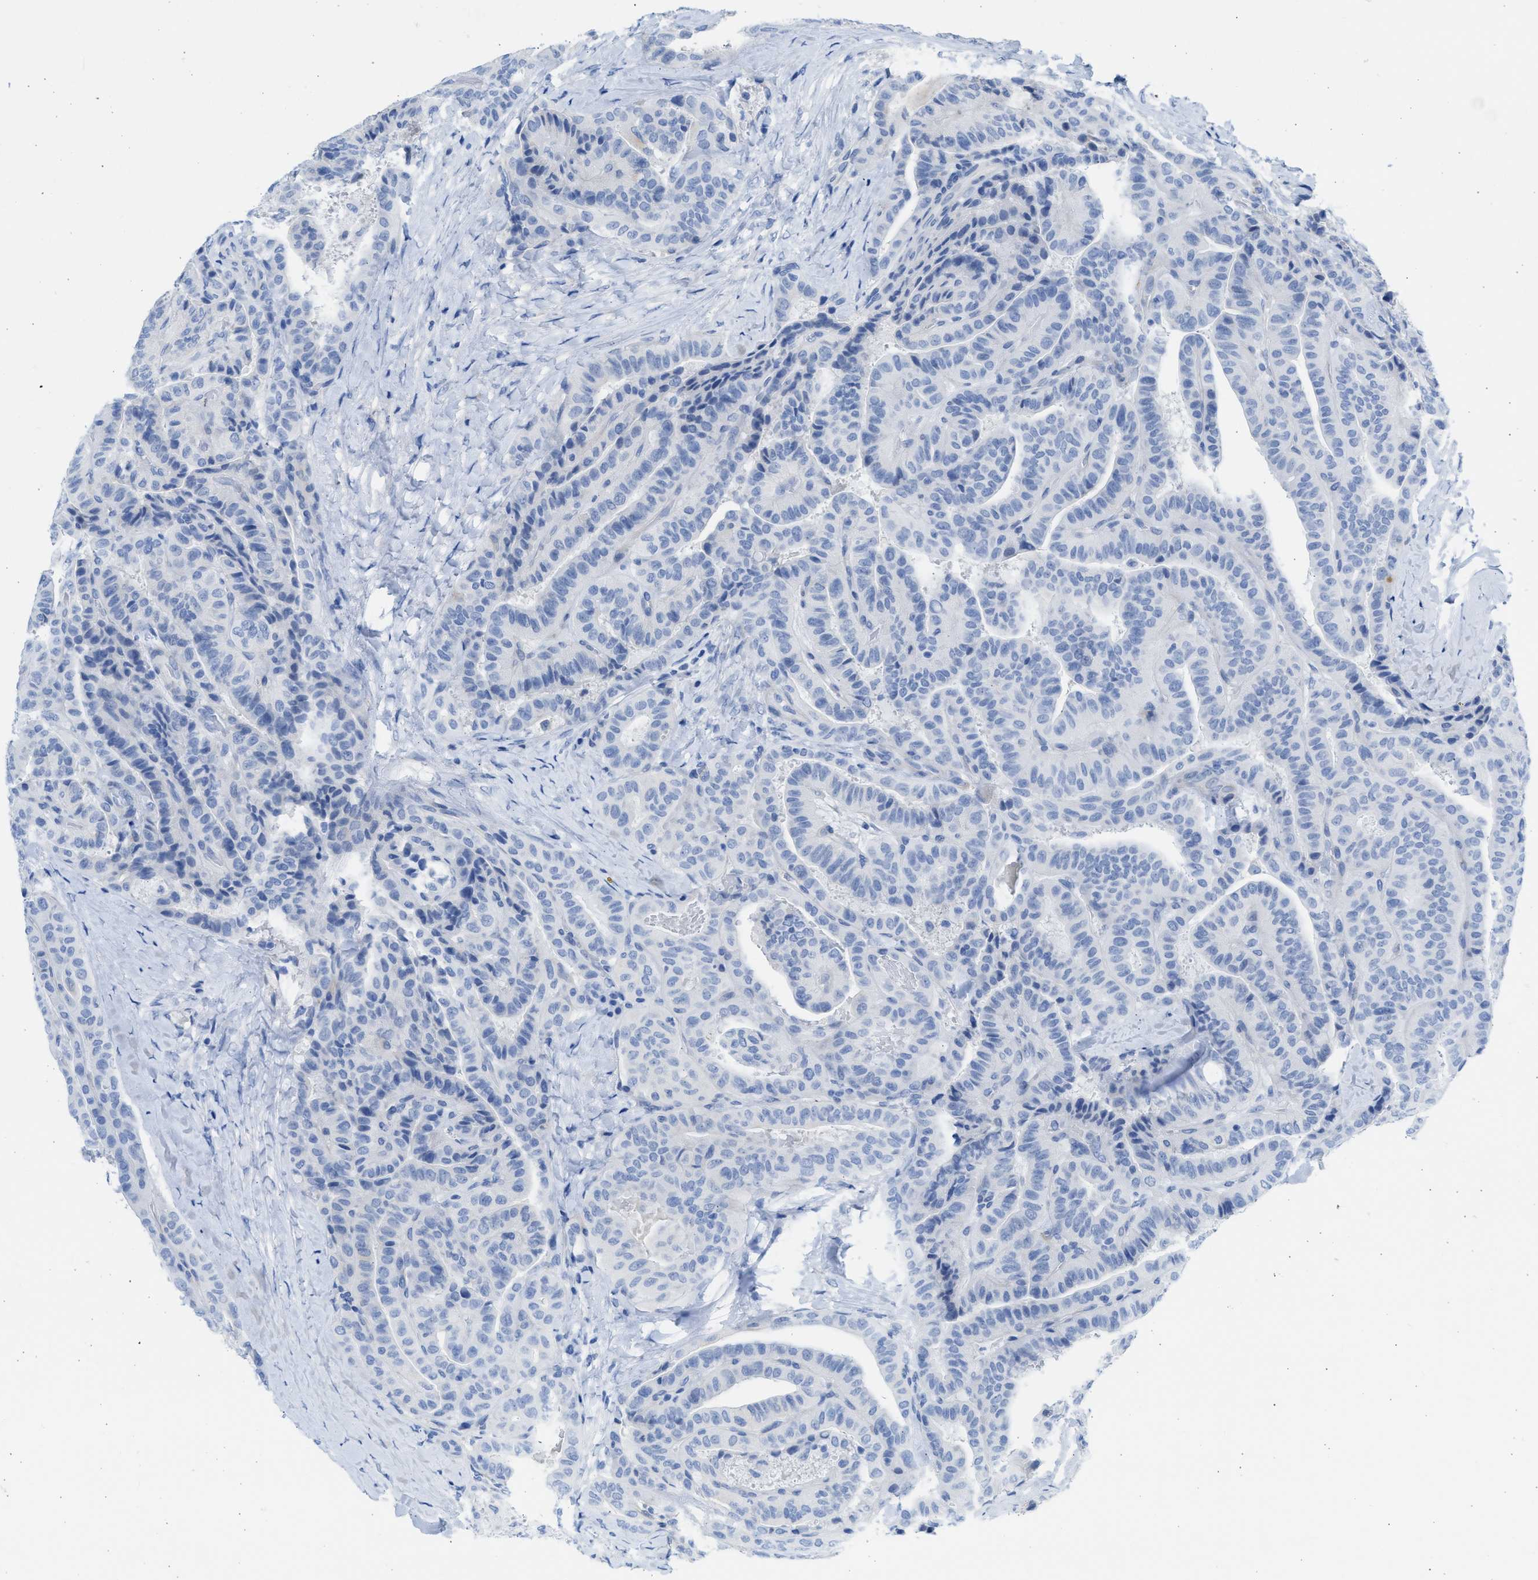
{"staining": {"intensity": "negative", "quantity": "none", "location": "none"}, "tissue": "thyroid cancer", "cell_type": "Tumor cells", "image_type": "cancer", "snomed": [{"axis": "morphology", "description": "Papillary adenocarcinoma, NOS"}, {"axis": "topography", "description": "Thyroid gland"}], "caption": "Immunohistochemical staining of human thyroid cancer (papillary adenocarcinoma) shows no significant staining in tumor cells.", "gene": "SPATA3", "patient": {"sex": "male", "age": 77}}